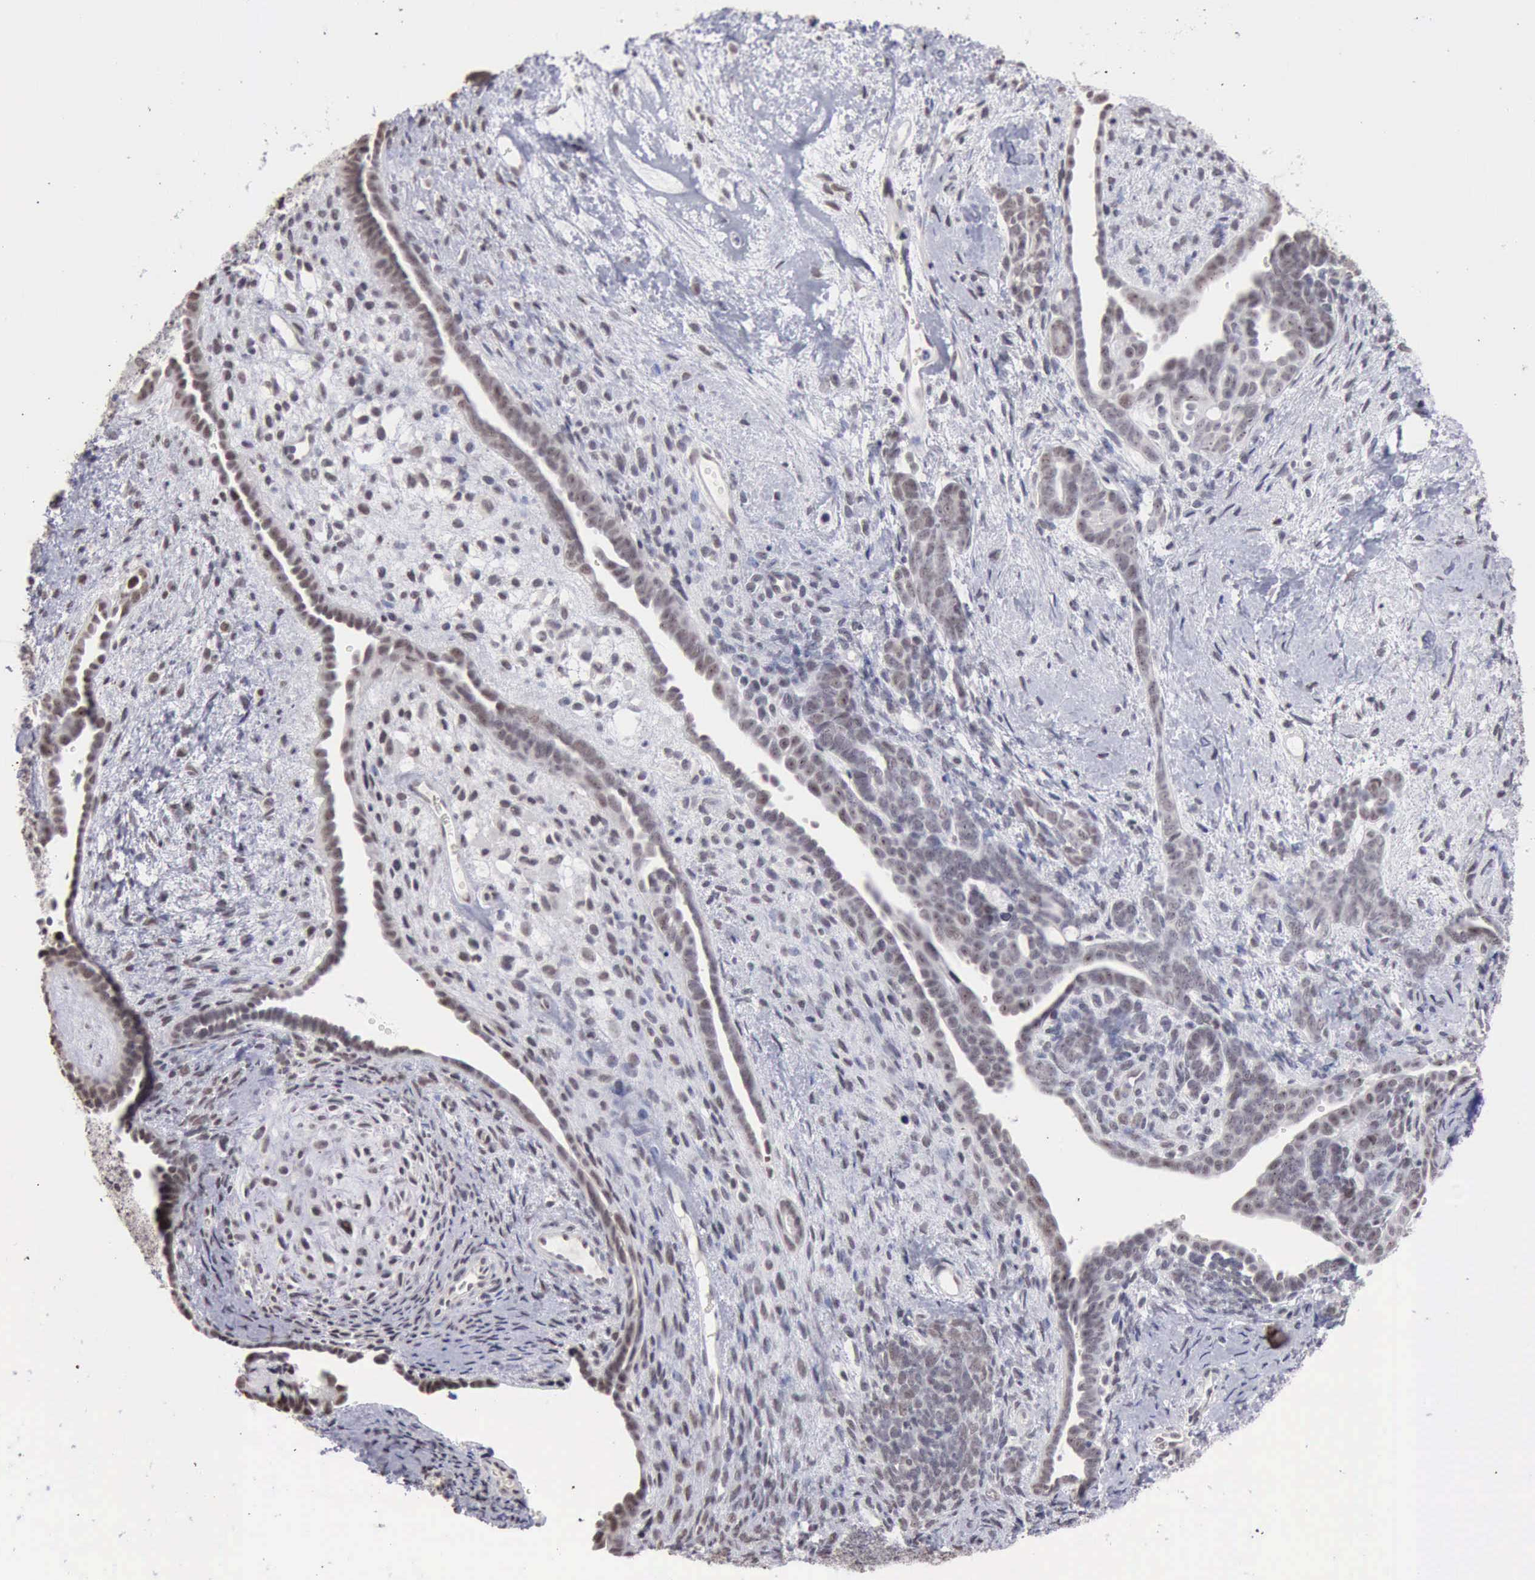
{"staining": {"intensity": "weak", "quantity": "25%-75%", "location": "nuclear"}, "tissue": "endometrial cancer", "cell_type": "Tumor cells", "image_type": "cancer", "snomed": [{"axis": "morphology", "description": "Neoplasm, malignant, NOS"}, {"axis": "topography", "description": "Endometrium"}], "caption": "A photomicrograph showing weak nuclear expression in approximately 25%-75% of tumor cells in endometrial neoplasm (malignant), as visualized by brown immunohistochemical staining.", "gene": "TAF1", "patient": {"sex": "female", "age": 74}}